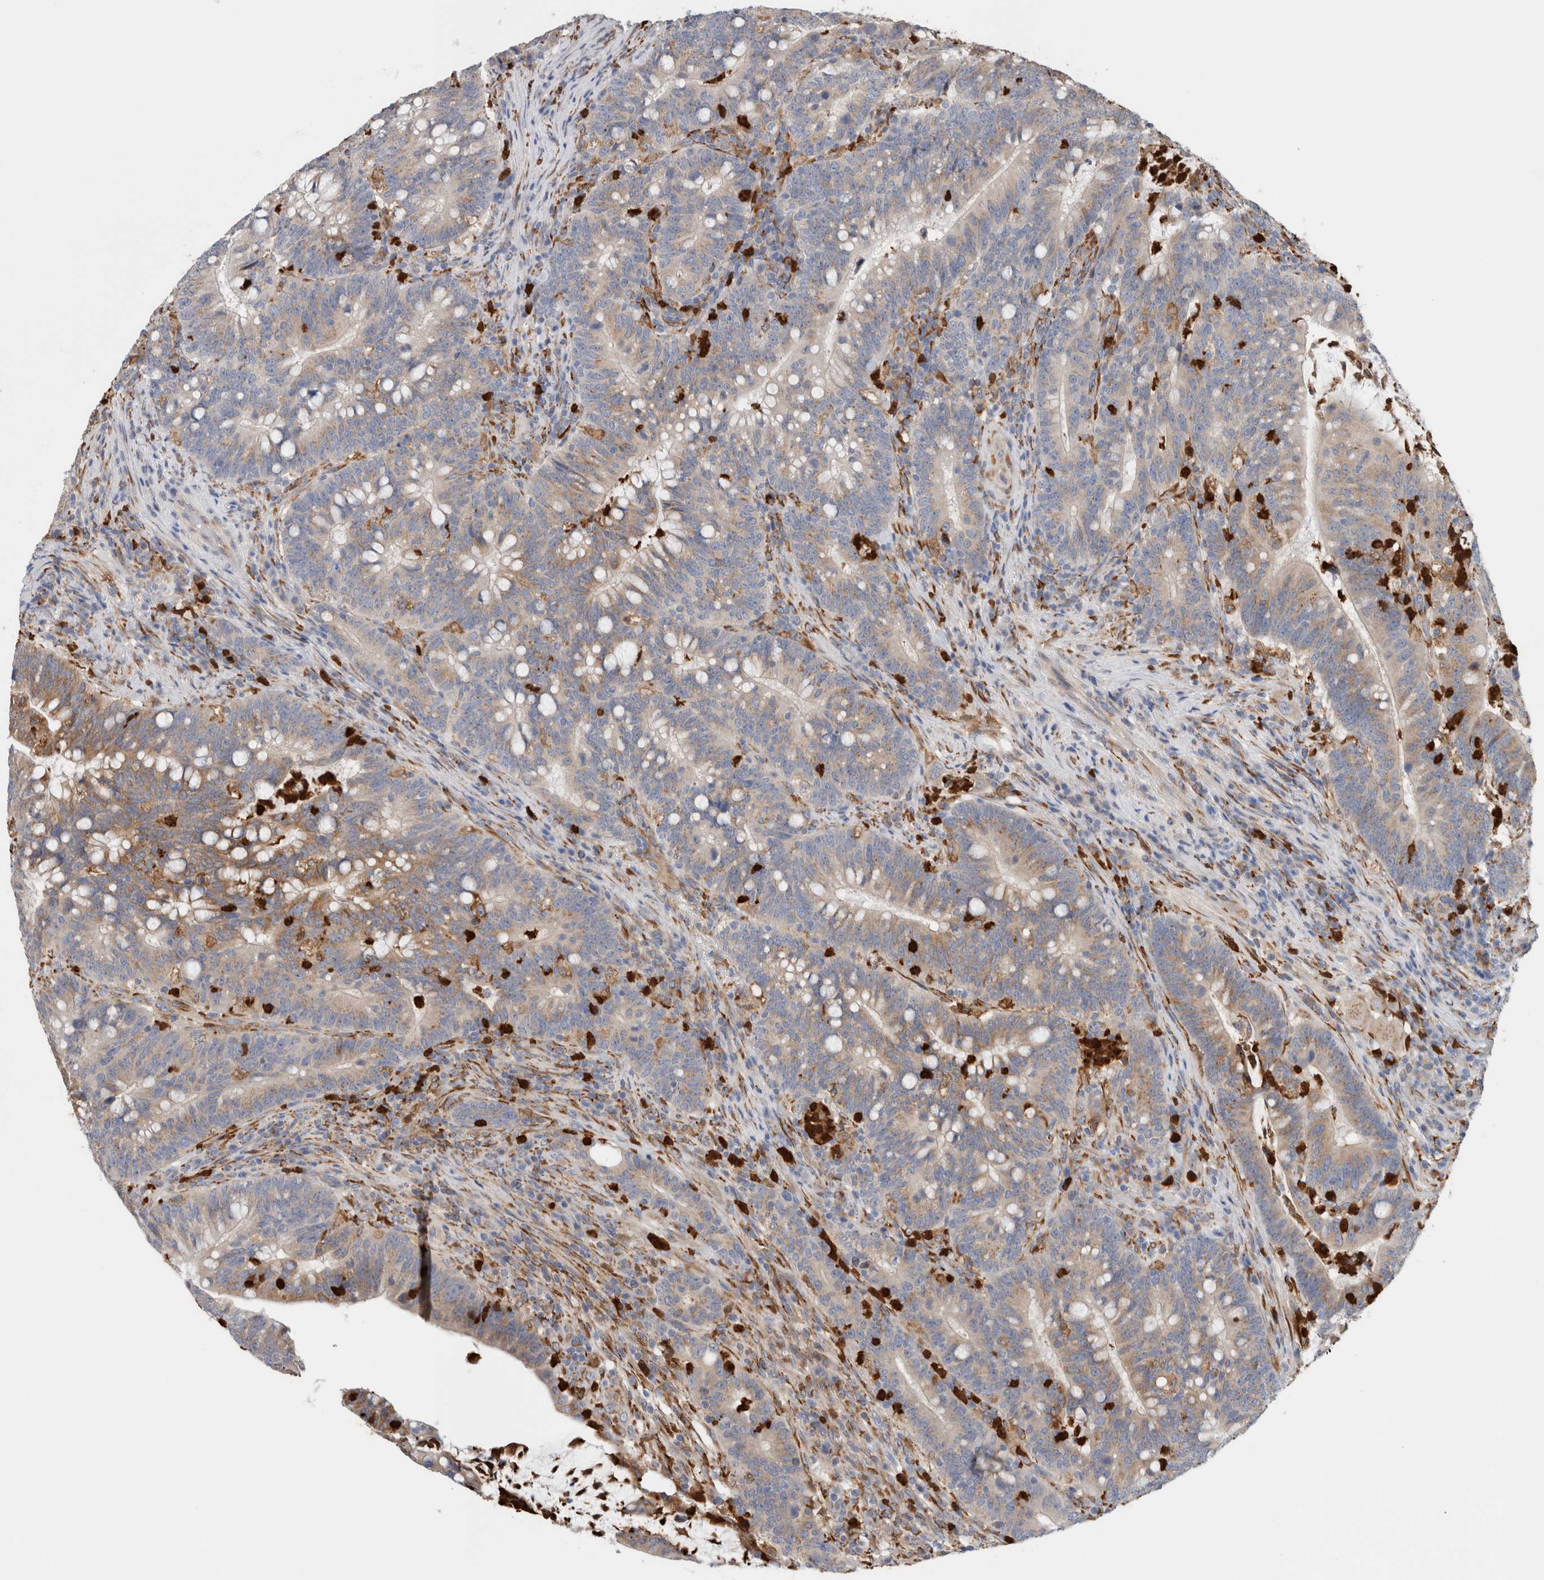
{"staining": {"intensity": "moderate", "quantity": "25%-75%", "location": "cytoplasmic/membranous"}, "tissue": "colorectal cancer", "cell_type": "Tumor cells", "image_type": "cancer", "snomed": [{"axis": "morphology", "description": "Adenocarcinoma, NOS"}, {"axis": "topography", "description": "Colon"}], "caption": "A brown stain shows moderate cytoplasmic/membranous positivity of a protein in human colorectal adenocarcinoma tumor cells. The protein of interest is stained brown, and the nuclei are stained in blue (DAB IHC with brightfield microscopy, high magnification).", "gene": "P4HA1", "patient": {"sex": "female", "age": 66}}